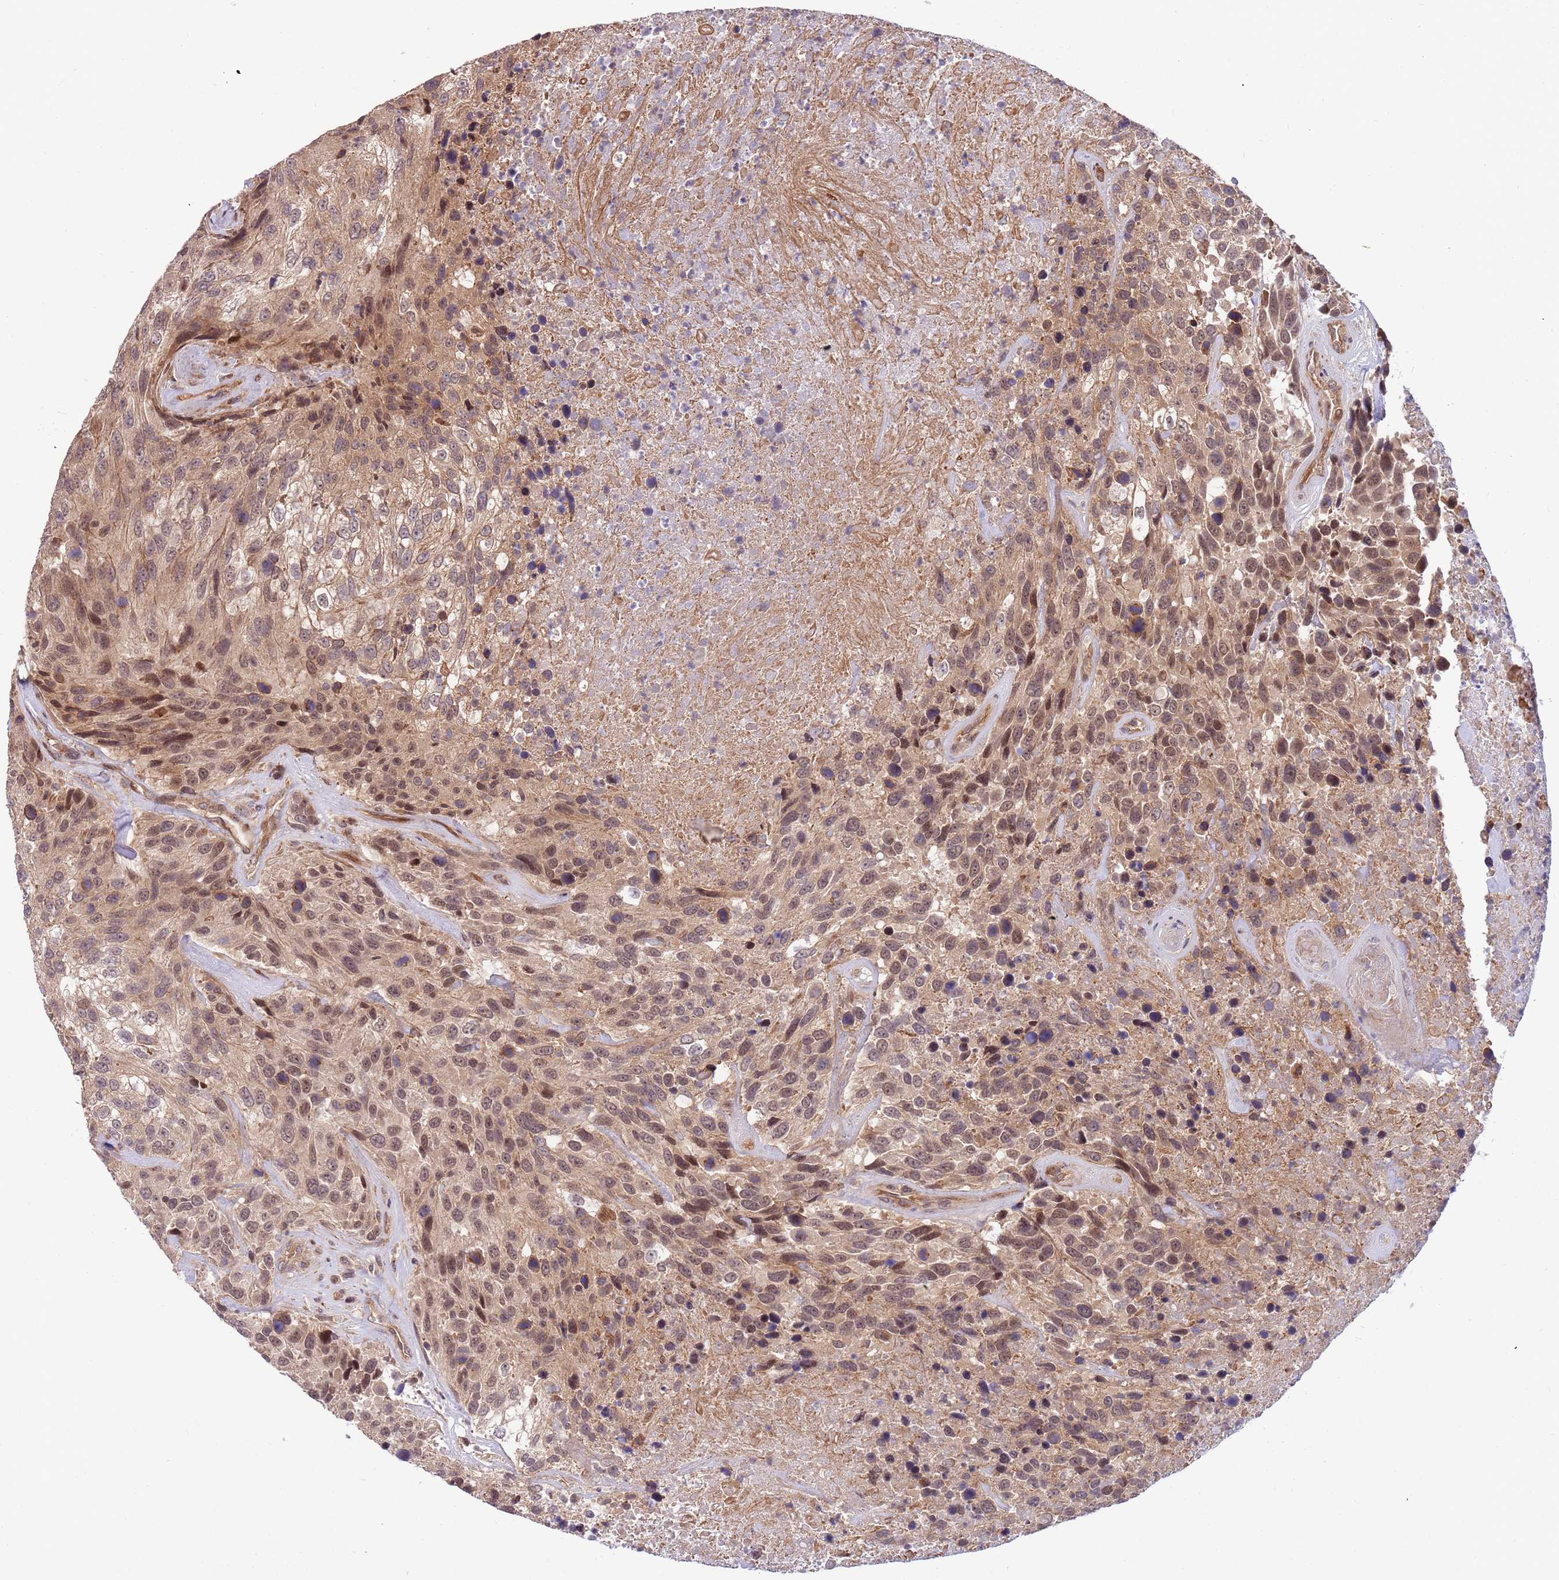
{"staining": {"intensity": "moderate", "quantity": ">75%", "location": "nuclear"}, "tissue": "urothelial cancer", "cell_type": "Tumor cells", "image_type": "cancer", "snomed": [{"axis": "morphology", "description": "Urothelial carcinoma, High grade"}, {"axis": "topography", "description": "Urinary bladder"}], "caption": "A high-resolution micrograph shows IHC staining of urothelial carcinoma (high-grade), which displays moderate nuclear expression in about >75% of tumor cells. (Brightfield microscopy of DAB IHC at high magnification).", "gene": "HAUS3", "patient": {"sex": "female", "age": 70}}